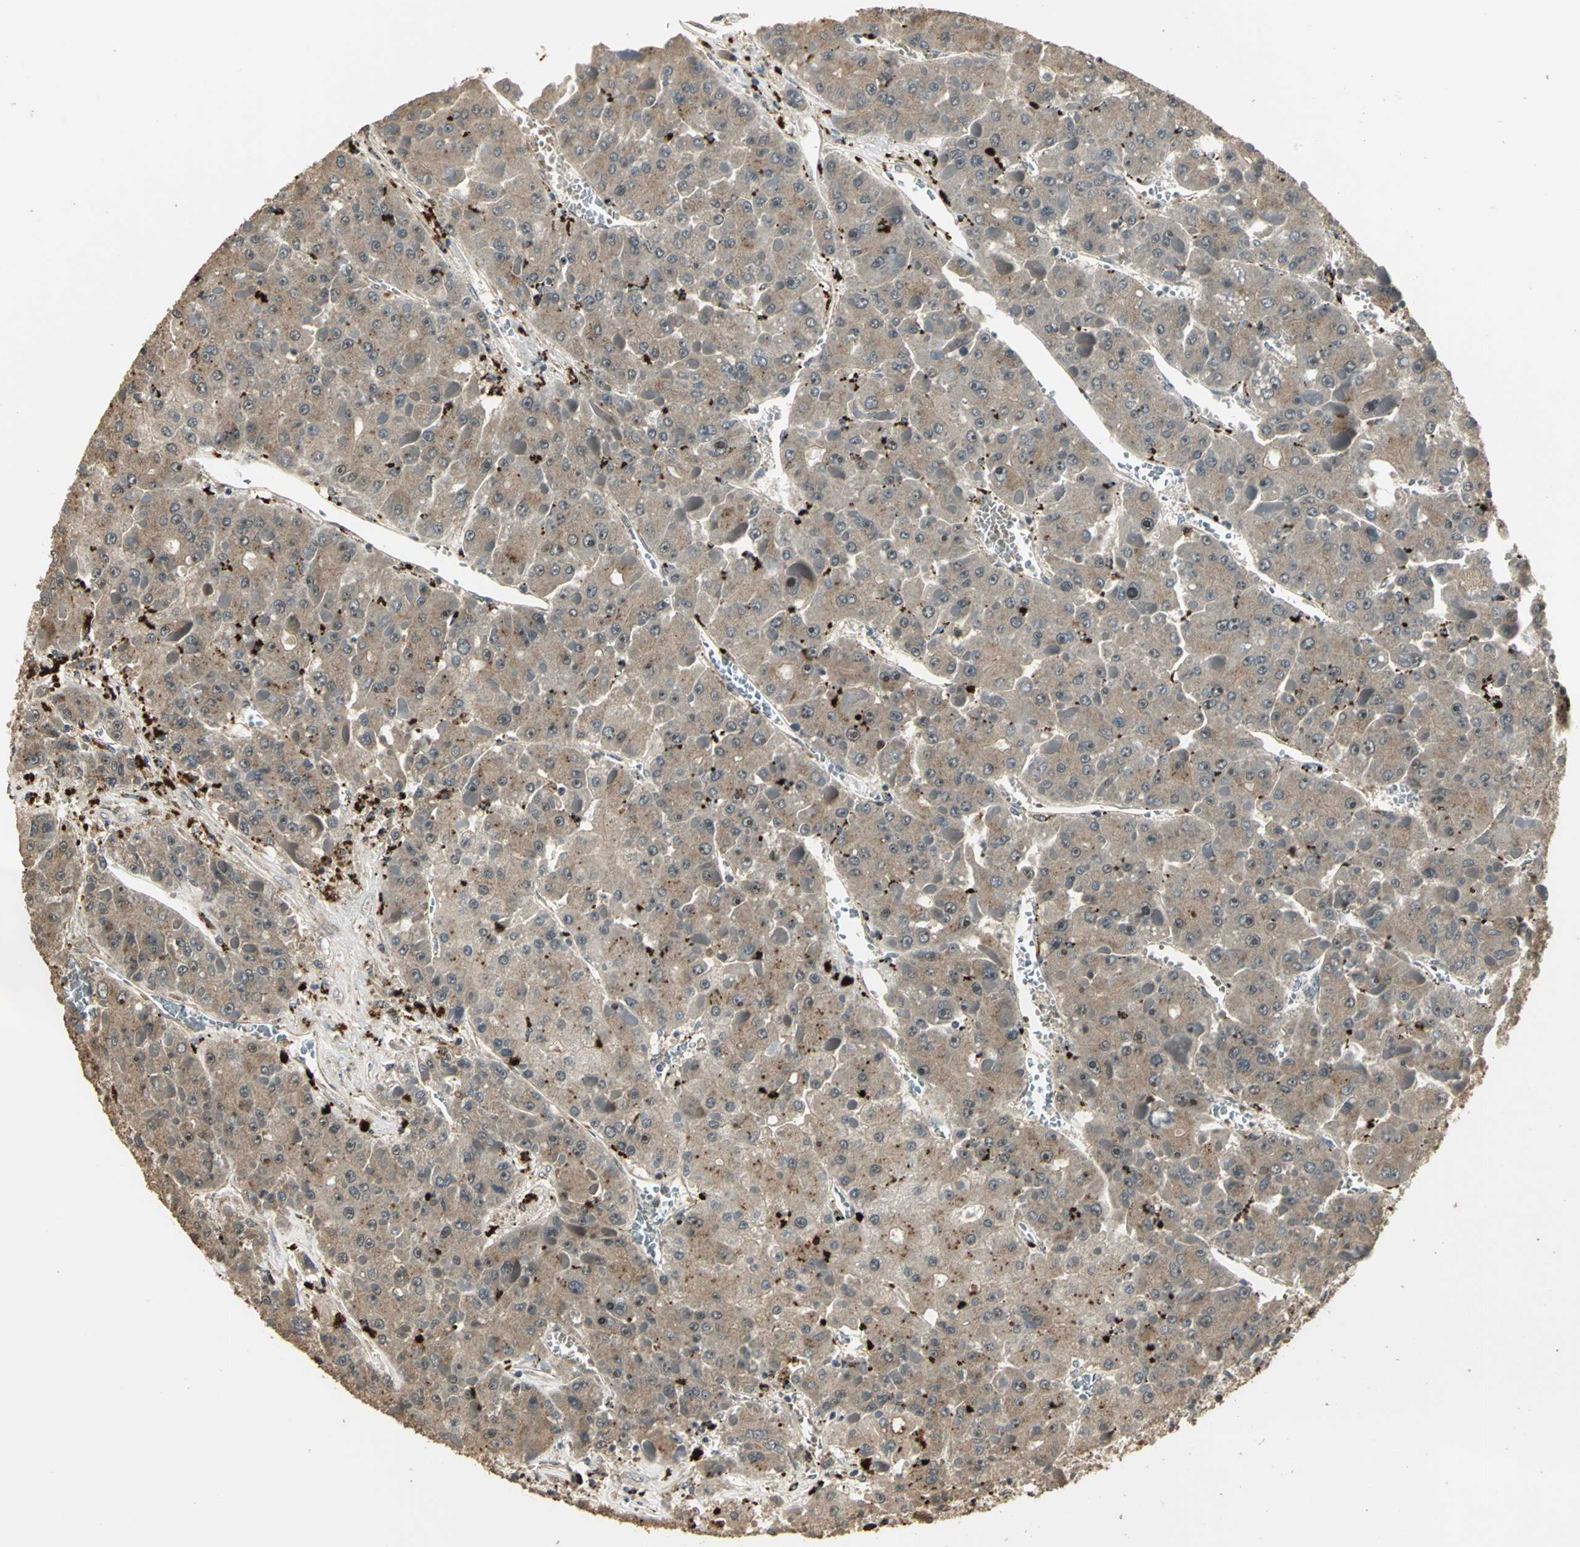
{"staining": {"intensity": "moderate", "quantity": ">75%", "location": "cytoplasmic/membranous"}, "tissue": "liver cancer", "cell_type": "Tumor cells", "image_type": "cancer", "snomed": [{"axis": "morphology", "description": "Carcinoma, Hepatocellular, NOS"}, {"axis": "topography", "description": "Liver"}], "caption": "A brown stain highlights moderate cytoplasmic/membranous expression of a protein in human liver cancer tumor cells. The protein is stained brown, and the nuclei are stained in blue (DAB (3,3'-diaminobenzidine) IHC with brightfield microscopy, high magnification).", "gene": "UCHL5", "patient": {"sex": "female", "age": 73}}